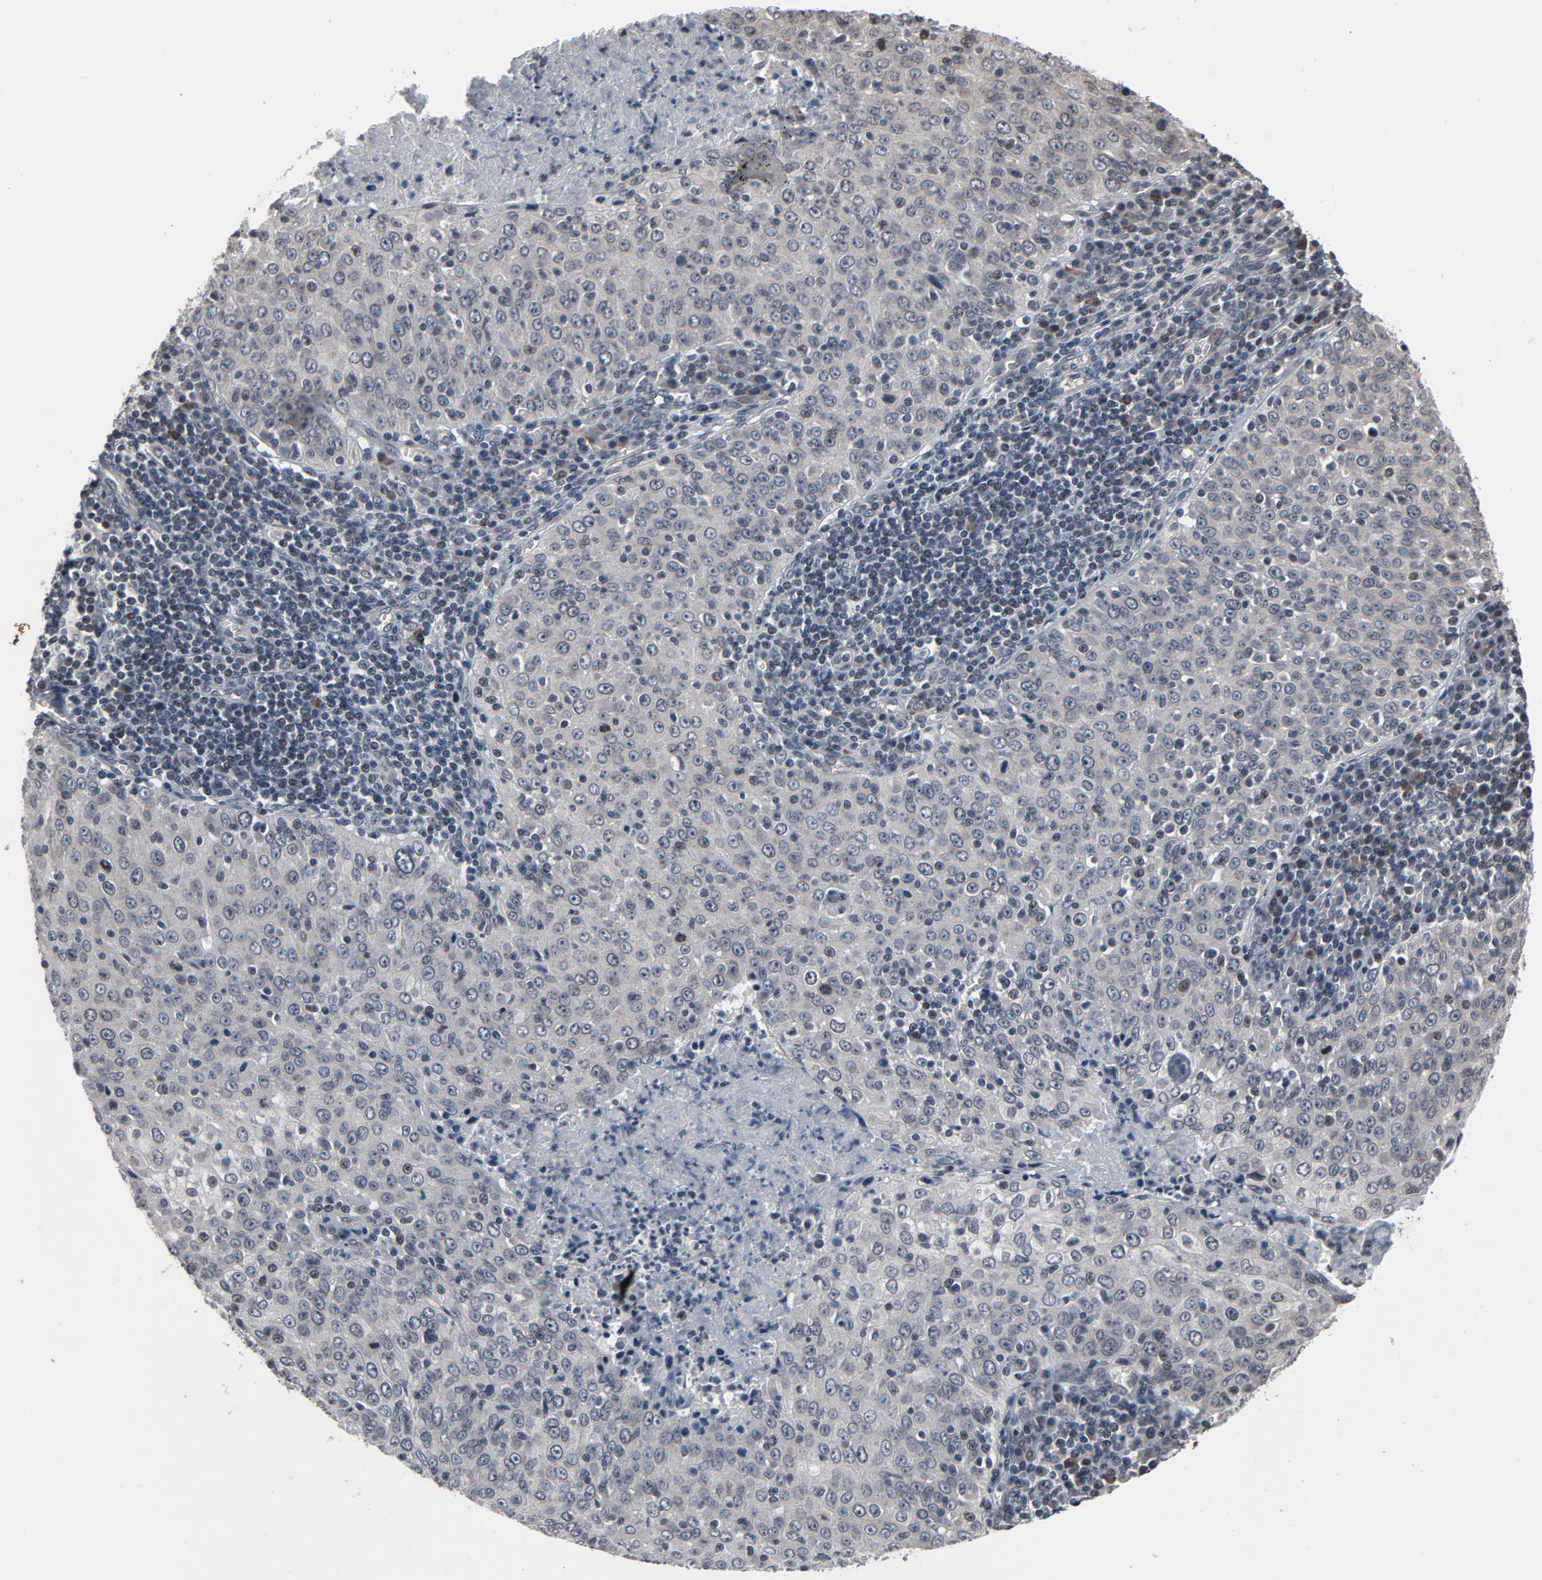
{"staining": {"intensity": "weak", "quantity": "<25%", "location": "nuclear"}, "tissue": "cervical cancer", "cell_type": "Tumor cells", "image_type": "cancer", "snomed": [{"axis": "morphology", "description": "Squamous cell carcinoma, NOS"}, {"axis": "topography", "description": "Cervix"}], "caption": "A photomicrograph of human squamous cell carcinoma (cervical) is negative for staining in tumor cells. (Brightfield microscopy of DAB (3,3'-diaminobenzidine) immunohistochemistry at high magnification).", "gene": "POM121", "patient": {"sex": "female", "age": 27}}